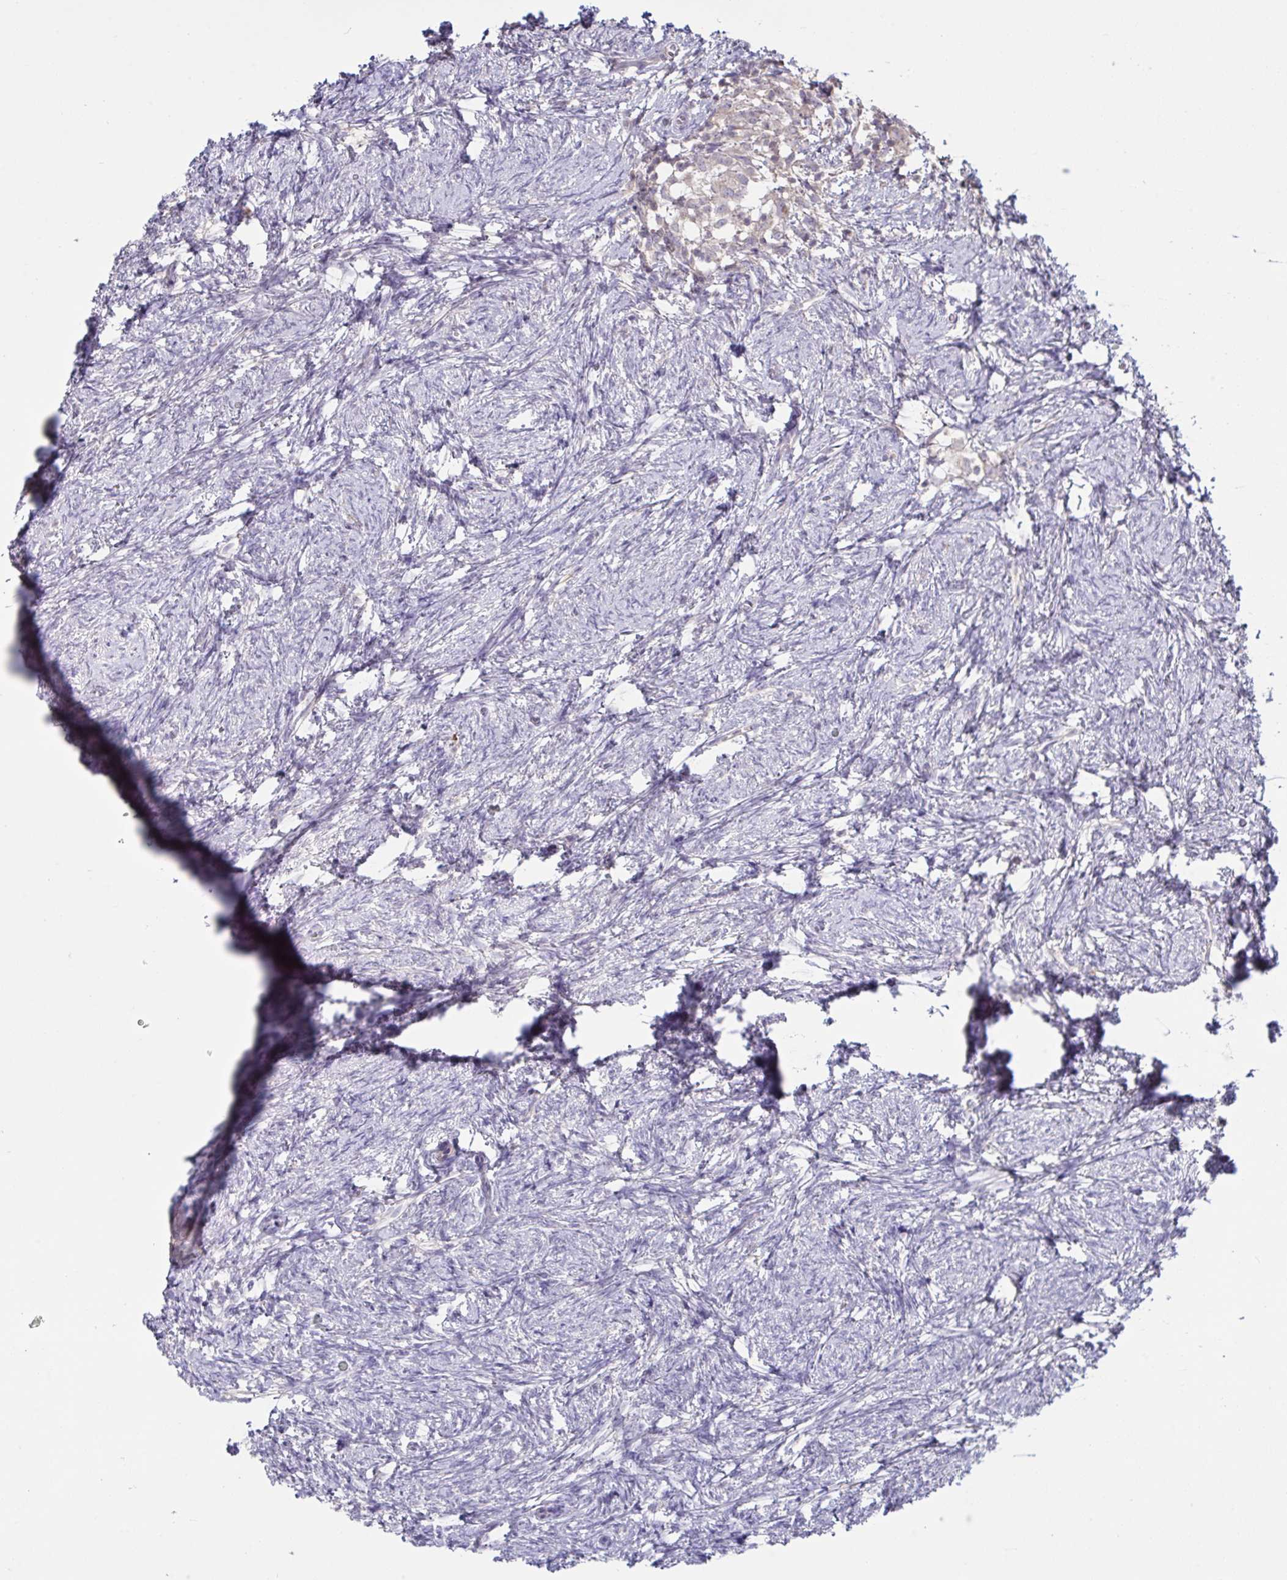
{"staining": {"intensity": "negative", "quantity": "none", "location": "none"}, "tissue": "ovary", "cell_type": "Follicle cells", "image_type": "normal", "snomed": [{"axis": "morphology", "description": "Normal tissue, NOS"}, {"axis": "topography", "description": "Ovary"}], "caption": "Ovary was stained to show a protein in brown. There is no significant staining in follicle cells. The staining was performed using DAB (3,3'-diaminobenzidine) to visualize the protein expression in brown, while the nuclei were stained in blue with hematoxylin (Magnification: 20x).", "gene": "TMEM41A", "patient": {"sex": "female", "age": 41}}